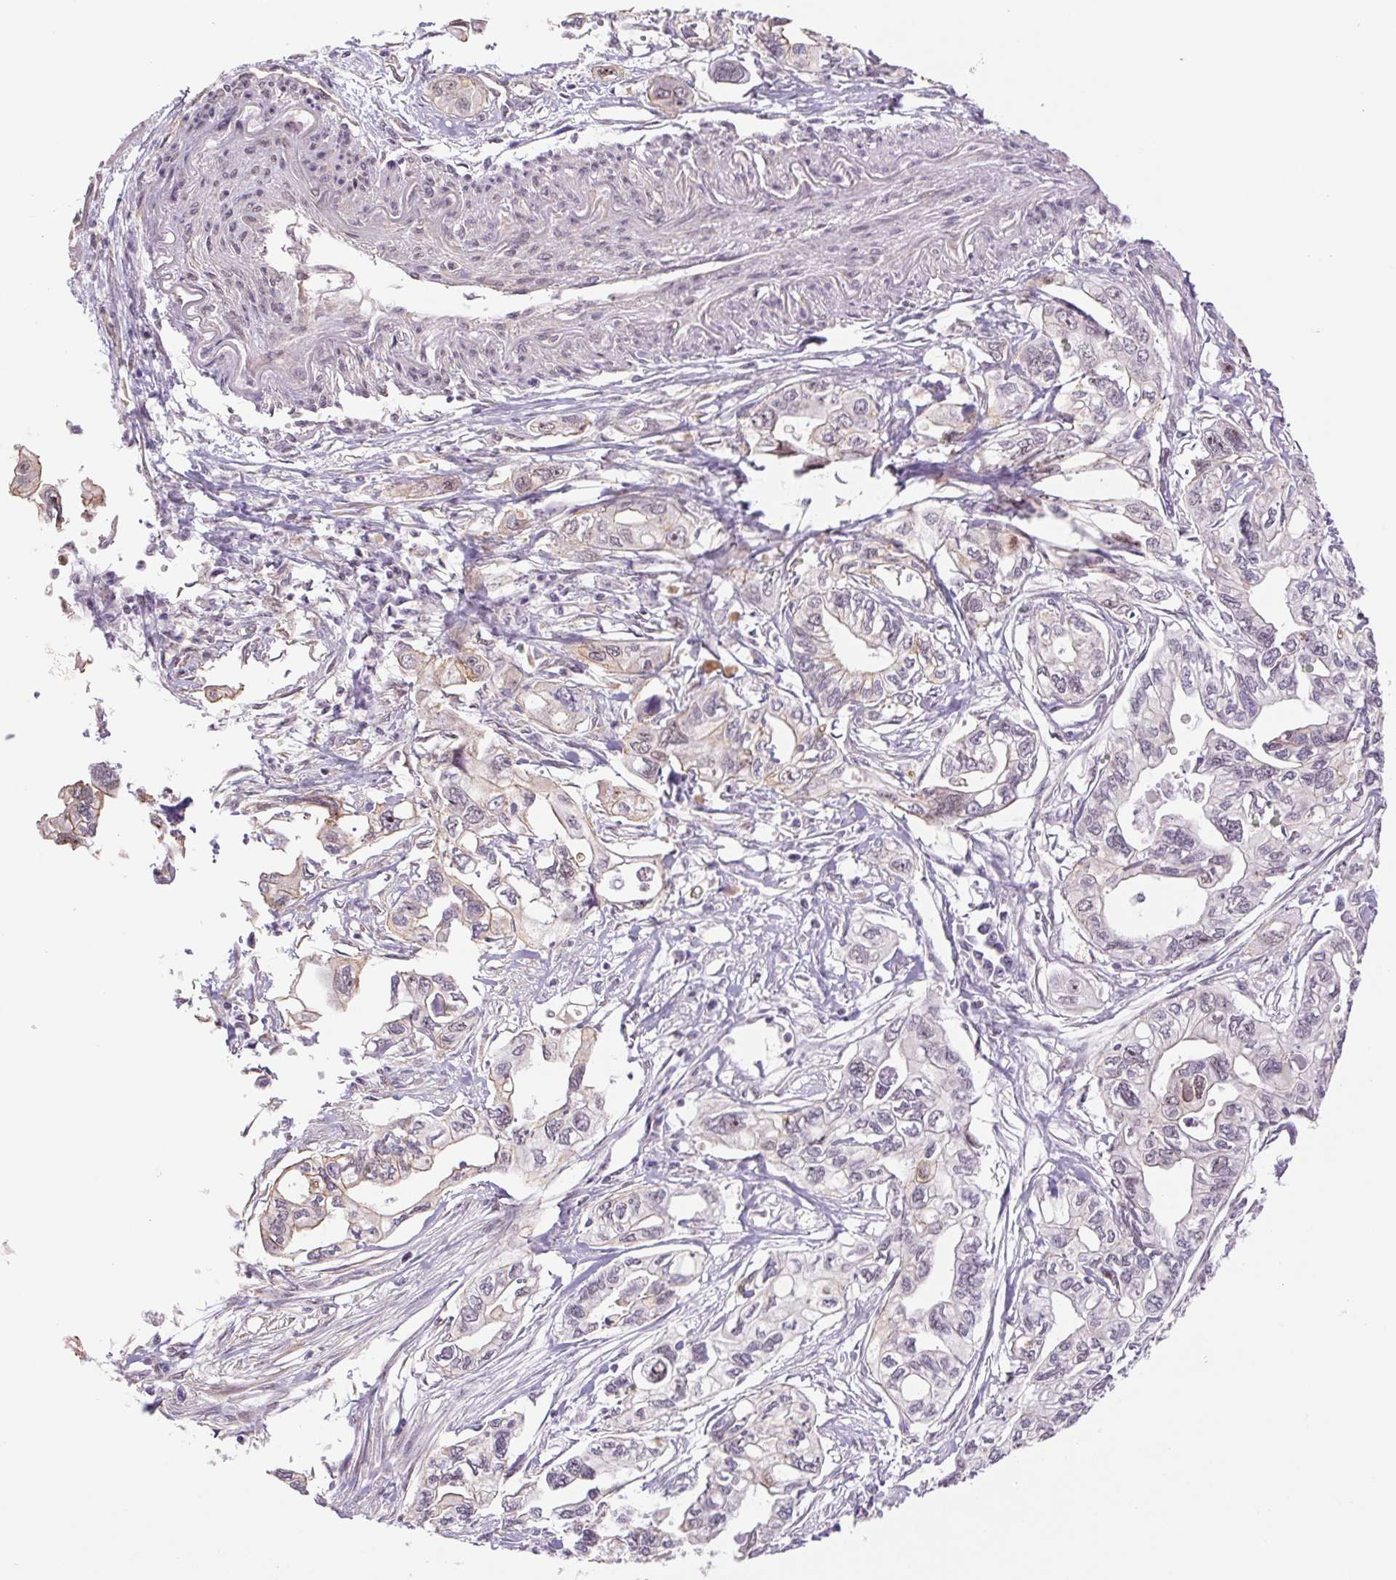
{"staining": {"intensity": "negative", "quantity": "none", "location": "none"}, "tissue": "pancreatic cancer", "cell_type": "Tumor cells", "image_type": "cancer", "snomed": [{"axis": "morphology", "description": "Adenocarcinoma, NOS"}, {"axis": "topography", "description": "Pancreas"}], "caption": "DAB immunohistochemical staining of human pancreatic cancer (adenocarcinoma) shows no significant expression in tumor cells.", "gene": "CWC25", "patient": {"sex": "male", "age": 68}}